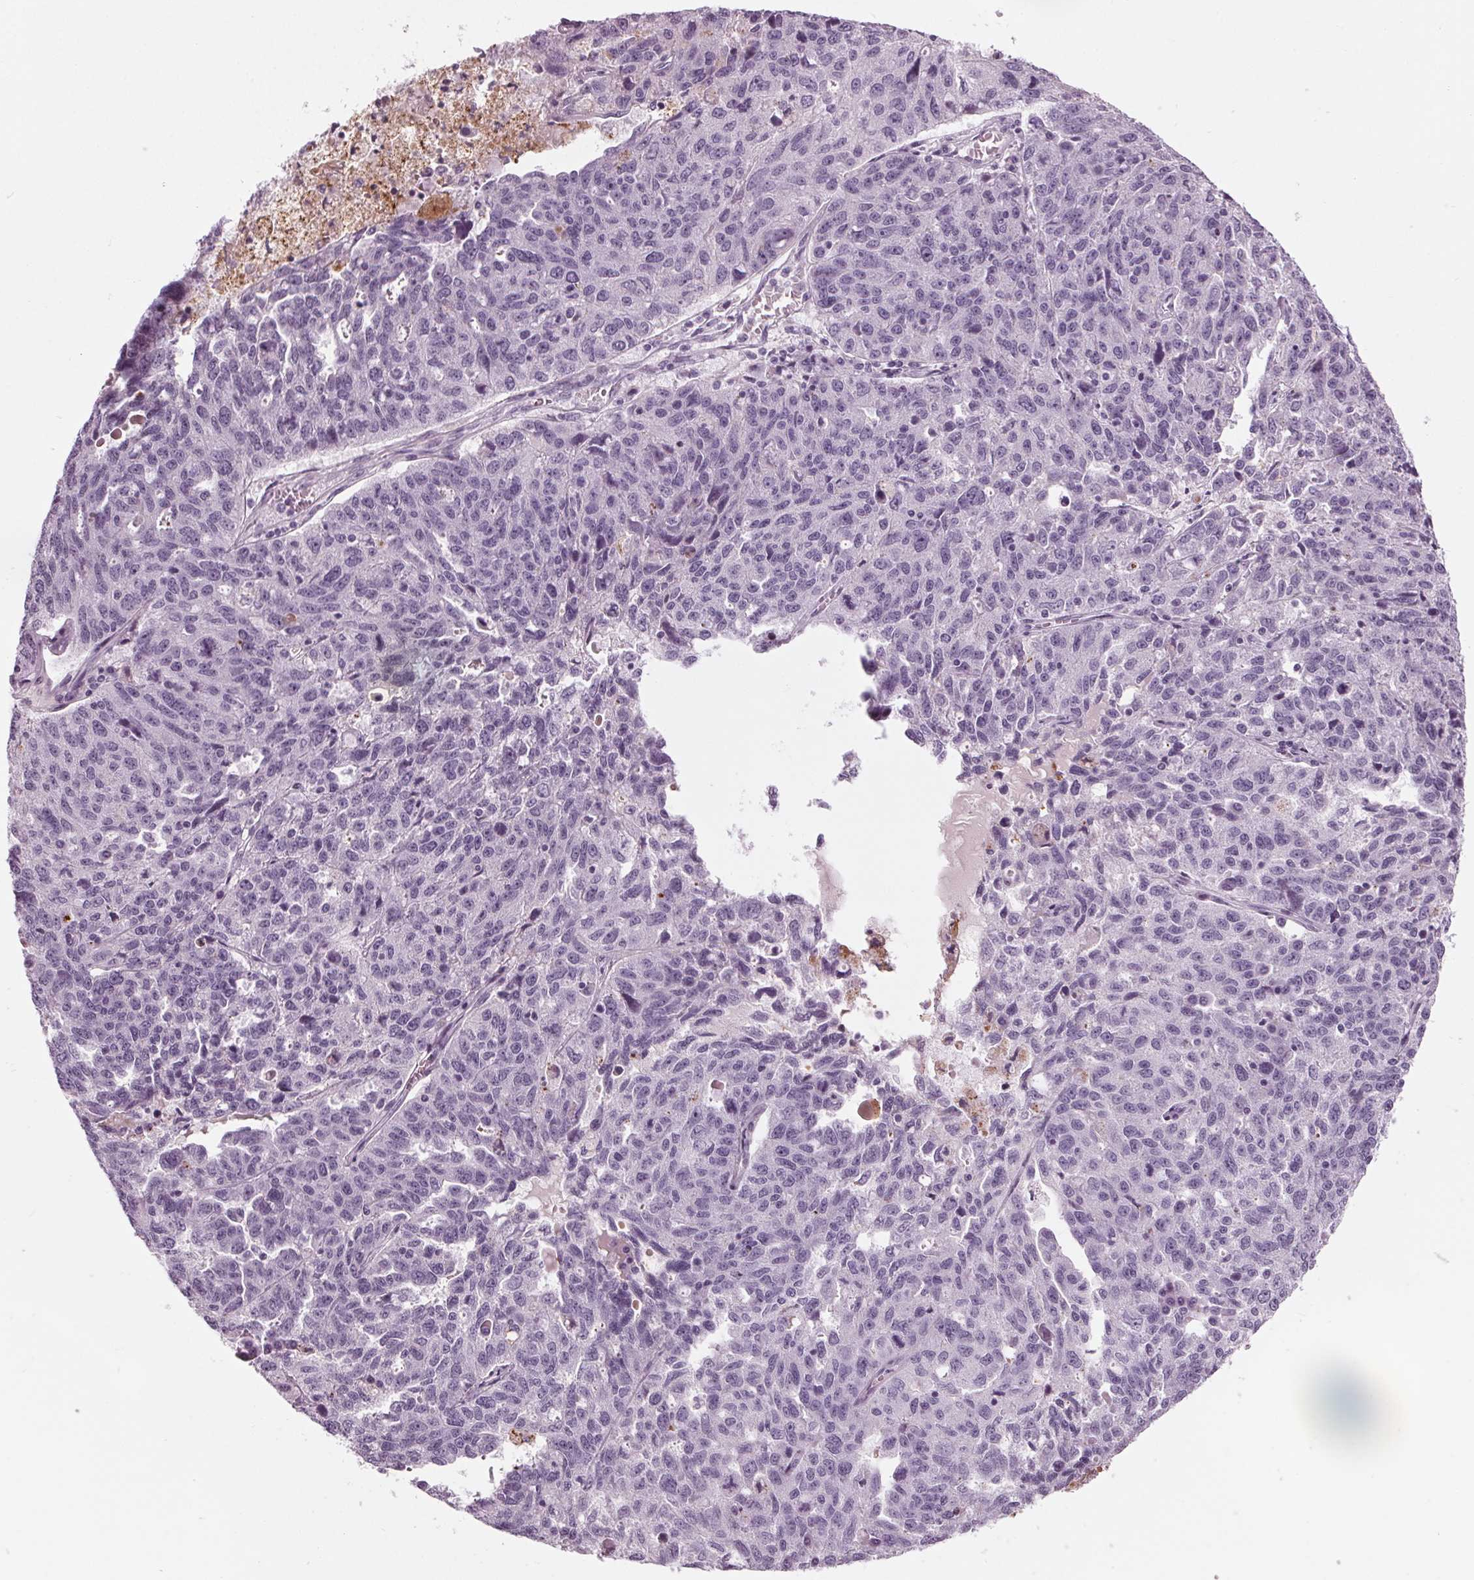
{"staining": {"intensity": "negative", "quantity": "none", "location": "none"}, "tissue": "ovarian cancer", "cell_type": "Tumor cells", "image_type": "cancer", "snomed": [{"axis": "morphology", "description": "Cystadenocarcinoma, serous, NOS"}, {"axis": "topography", "description": "Ovary"}], "caption": "Tumor cells are negative for brown protein staining in ovarian cancer. (Immunohistochemistry (ihc), brightfield microscopy, high magnification).", "gene": "CYP3A43", "patient": {"sex": "female", "age": 71}}